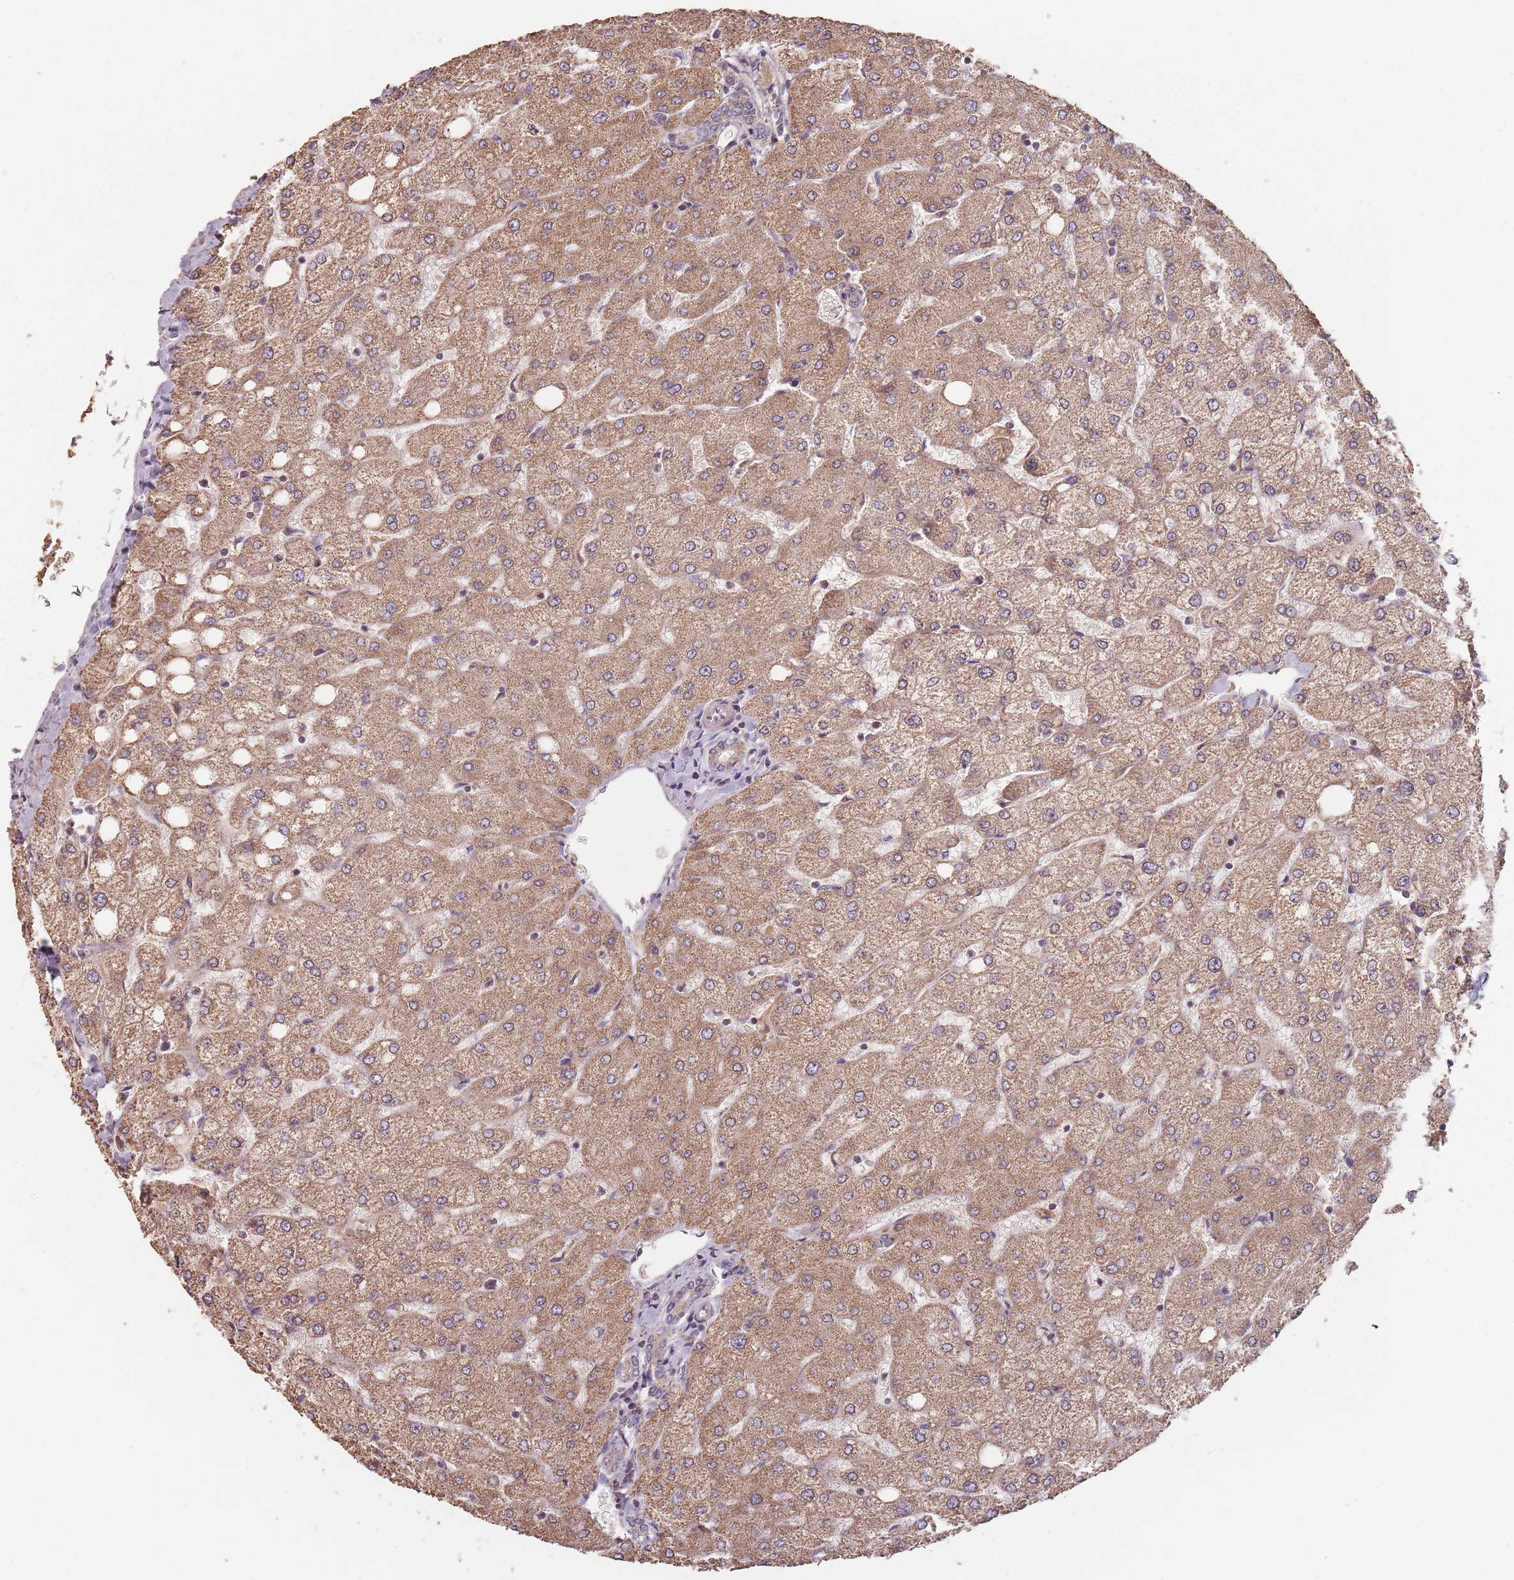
{"staining": {"intensity": "weak", "quantity": "<25%", "location": "cytoplasmic/membranous"}, "tissue": "liver", "cell_type": "Cholangiocytes", "image_type": "normal", "snomed": [{"axis": "morphology", "description": "Normal tissue, NOS"}, {"axis": "topography", "description": "Liver"}], "caption": "The micrograph shows no staining of cholangiocytes in normal liver. Nuclei are stained in blue.", "gene": "VPS52", "patient": {"sex": "female", "age": 54}}